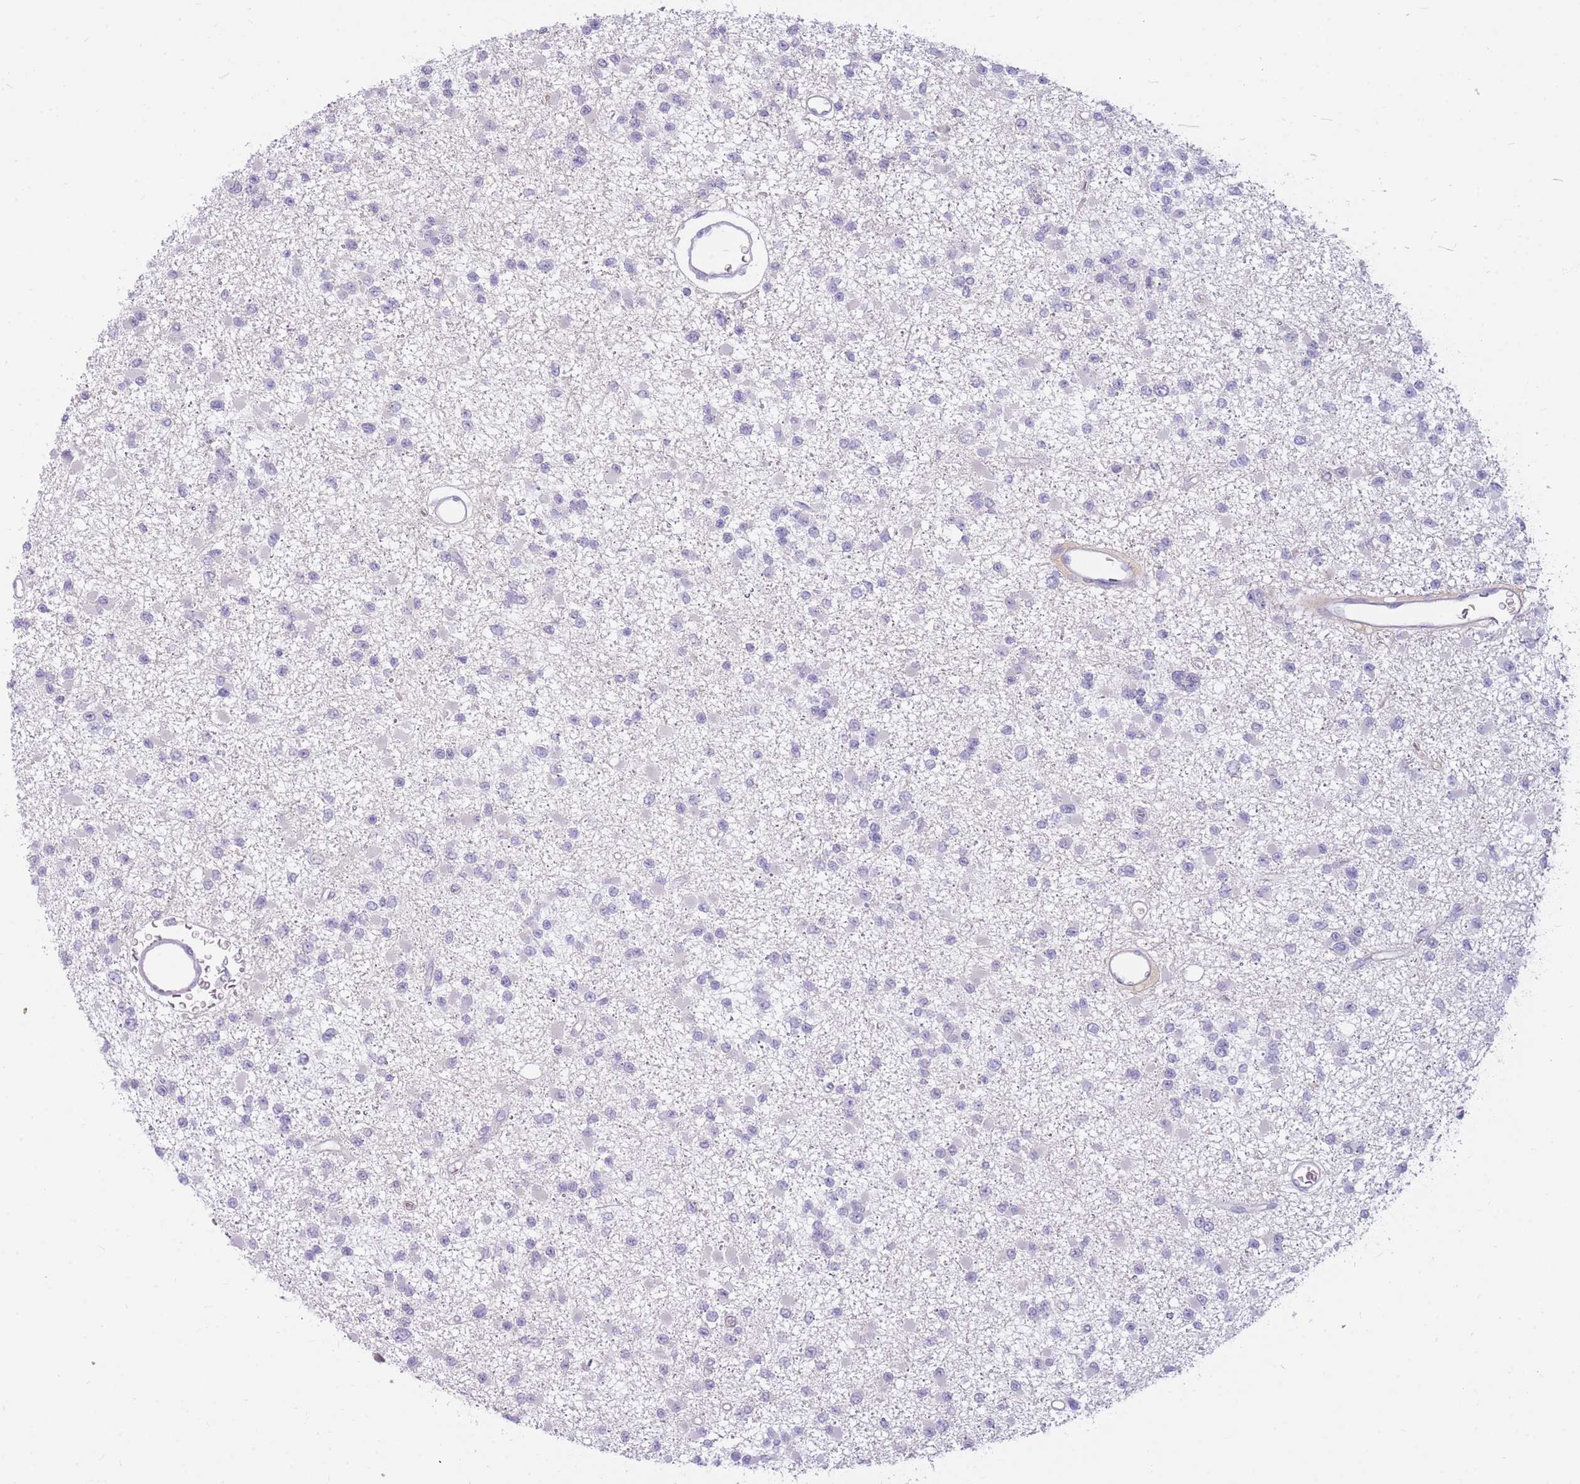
{"staining": {"intensity": "negative", "quantity": "none", "location": "none"}, "tissue": "glioma", "cell_type": "Tumor cells", "image_type": "cancer", "snomed": [{"axis": "morphology", "description": "Glioma, malignant, Low grade"}, {"axis": "topography", "description": "Brain"}], "caption": "Malignant low-grade glioma was stained to show a protein in brown. There is no significant expression in tumor cells. Brightfield microscopy of IHC stained with DAB (brown) and hematoxylin (blue), captured at high magnification.", "gene": "TPSD1", "patient": {"sex": "female", "age": 22}}